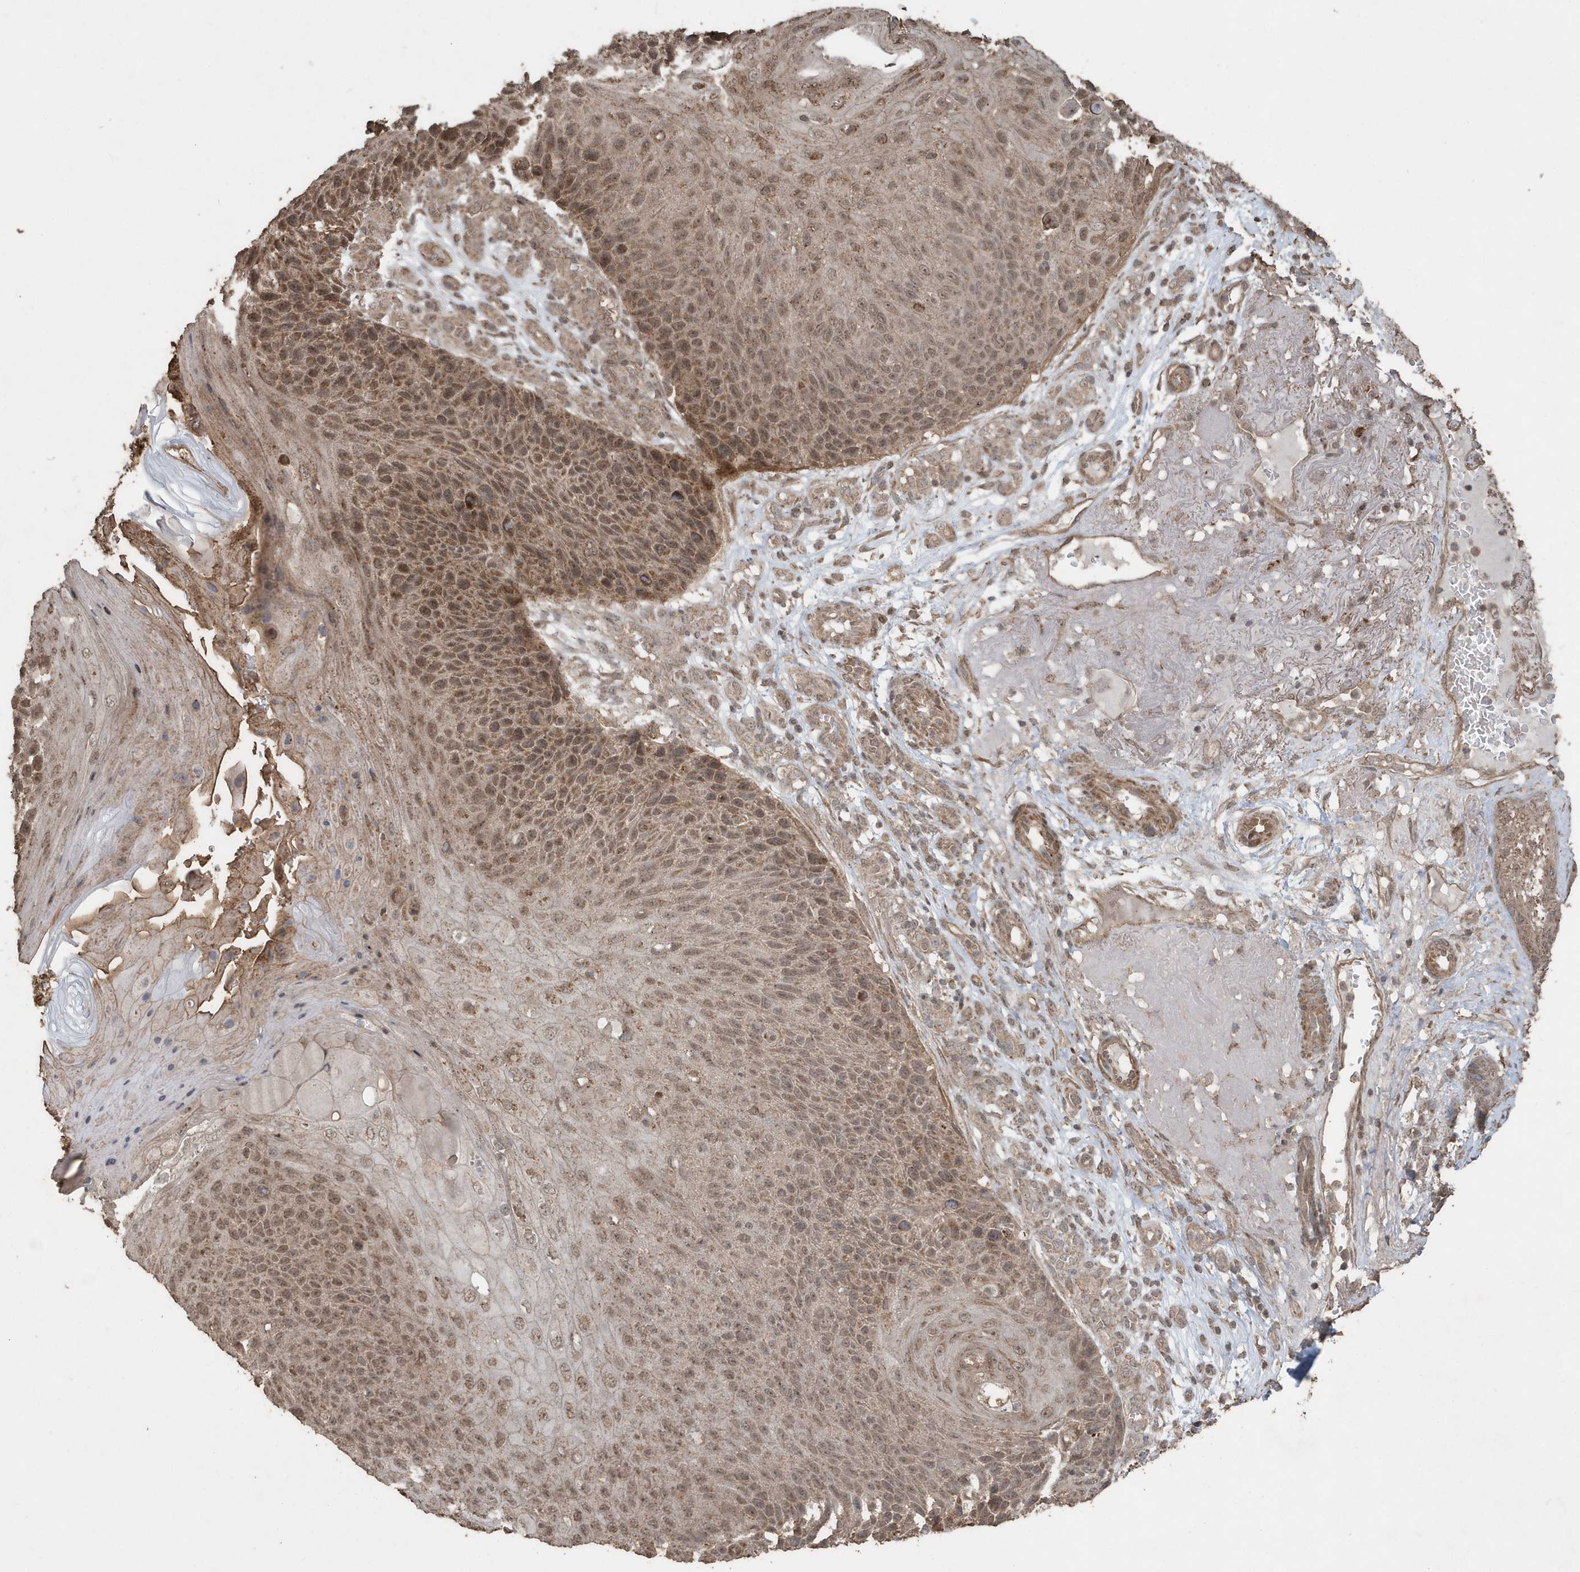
{"staining": {"intensity": "moderate", "quantity": ">75%", "location": "cytoplasmic/membranous,nuclear"}, "tissue": "skin cancer", "cell_type": "Tumor cells", "image_type": "cancer", "snomed": [{"axis": "morphology", "description": "Squamous cell carcinoma, NOS"}, {"axis": "topography", "description": "Skin"}], "caption": "The micrograph displays staining of squamous cell carcinoma (skin), revealing moderate cytoplasmic/membranous and nuclear protein staining (brown color) within tumor cells. The staining was performed using DAB (3,3'-diaminobenzidine) to visualize the protein expression in brown, while the nuclei were stained in blue with hematoxylin (Magnification: 20x).", "gene": "PAXBP1", "patient": {"sex": "female", "age": 88}}